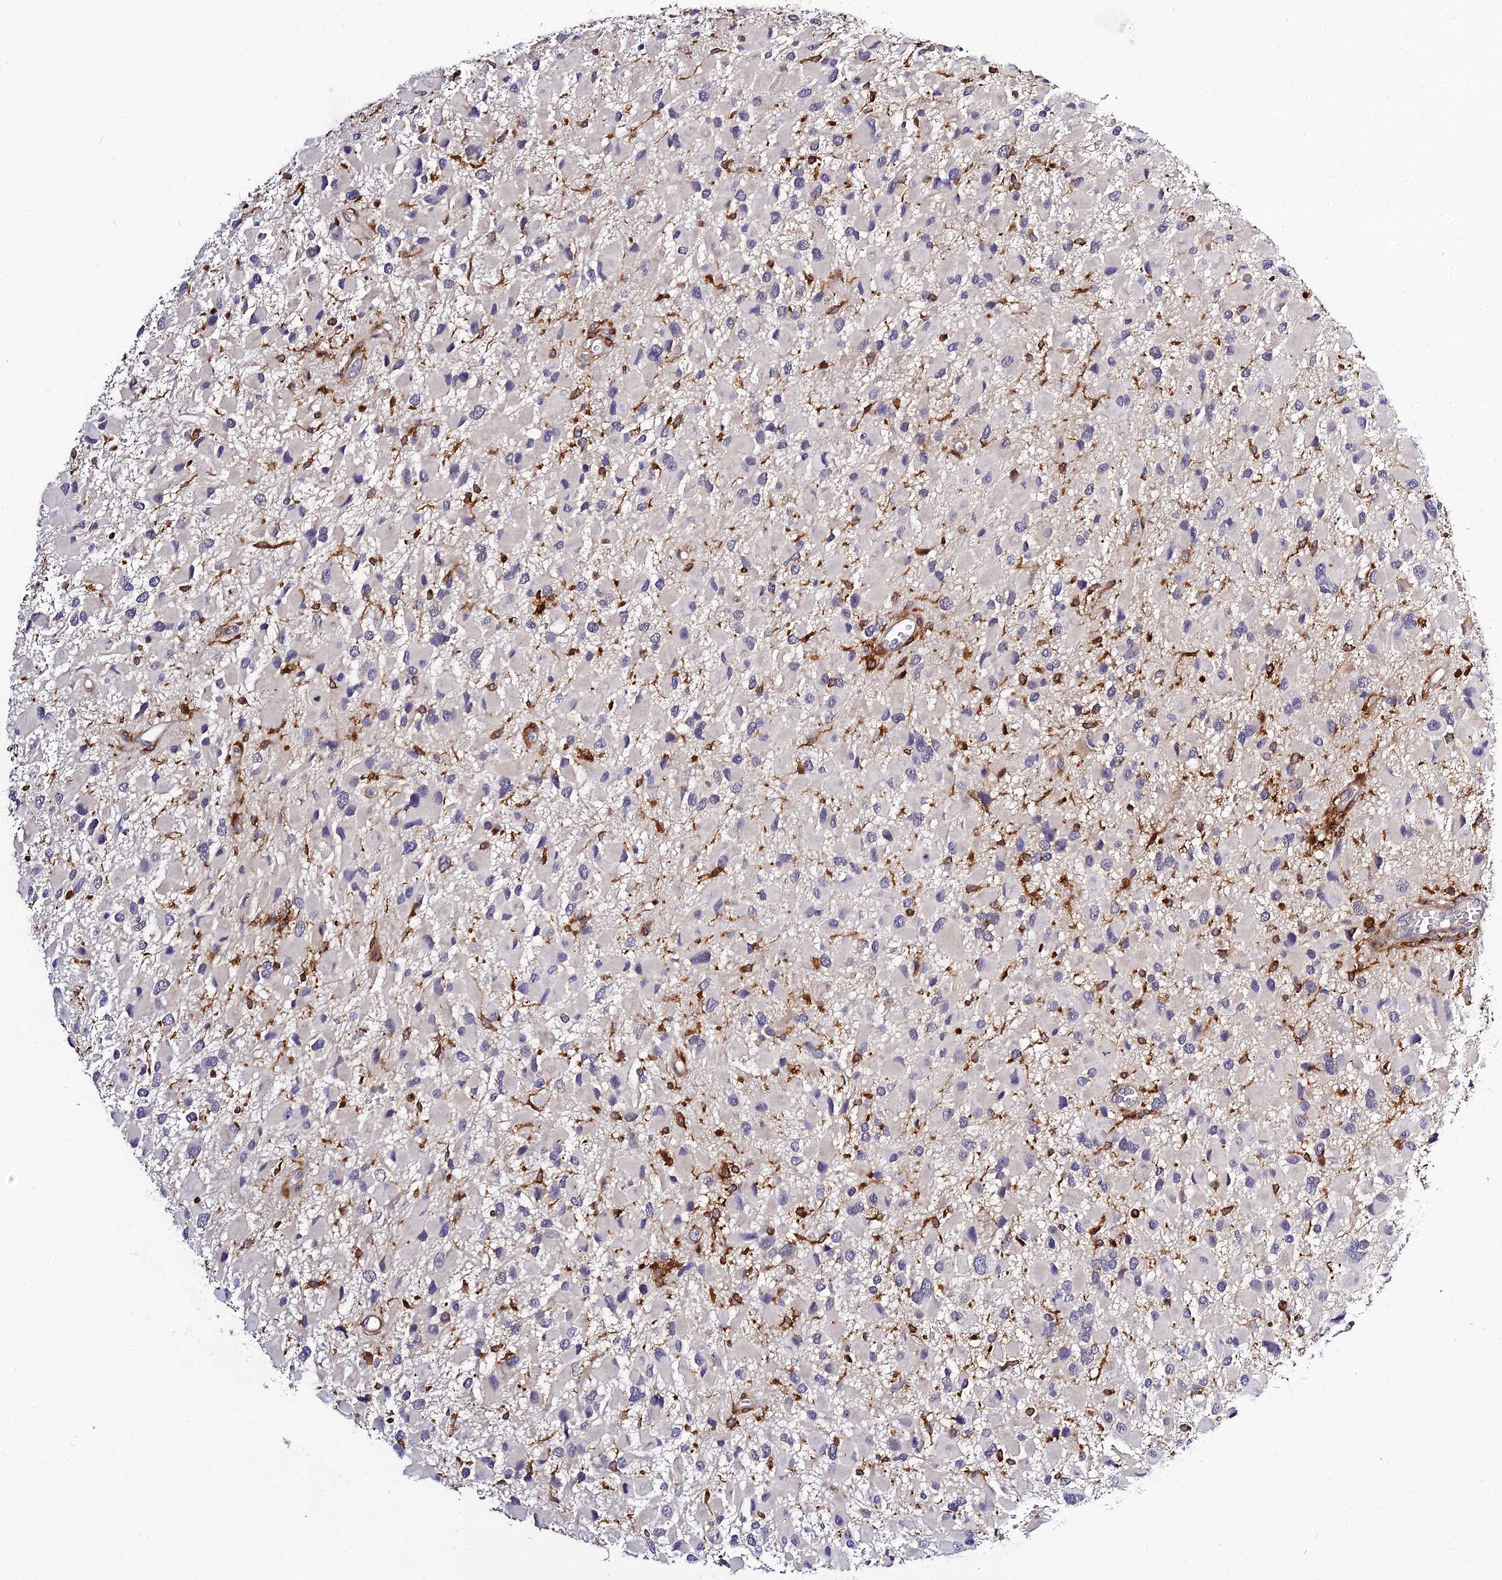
{"staining": {"intensity": "negative", "quantity": "none", "location": "none"}, "tissue": "glioma", "cell_type": "Tumor cells", "image_type": "cancer", "snomed": [{"axis": "morphology", "description": "Glioma, malignant, High grade"}, {"axis": "topography", "description": "Brain"}], "caption": "Immunohistochemistry of high-grade glioma (malignant) reveals no positivity in tumor cells. (Brightfield microscopy of DAB immunohistochemistry at high magnification).", "gene": "IL4I1", "patient": {"sex": "male", "age": 53}}